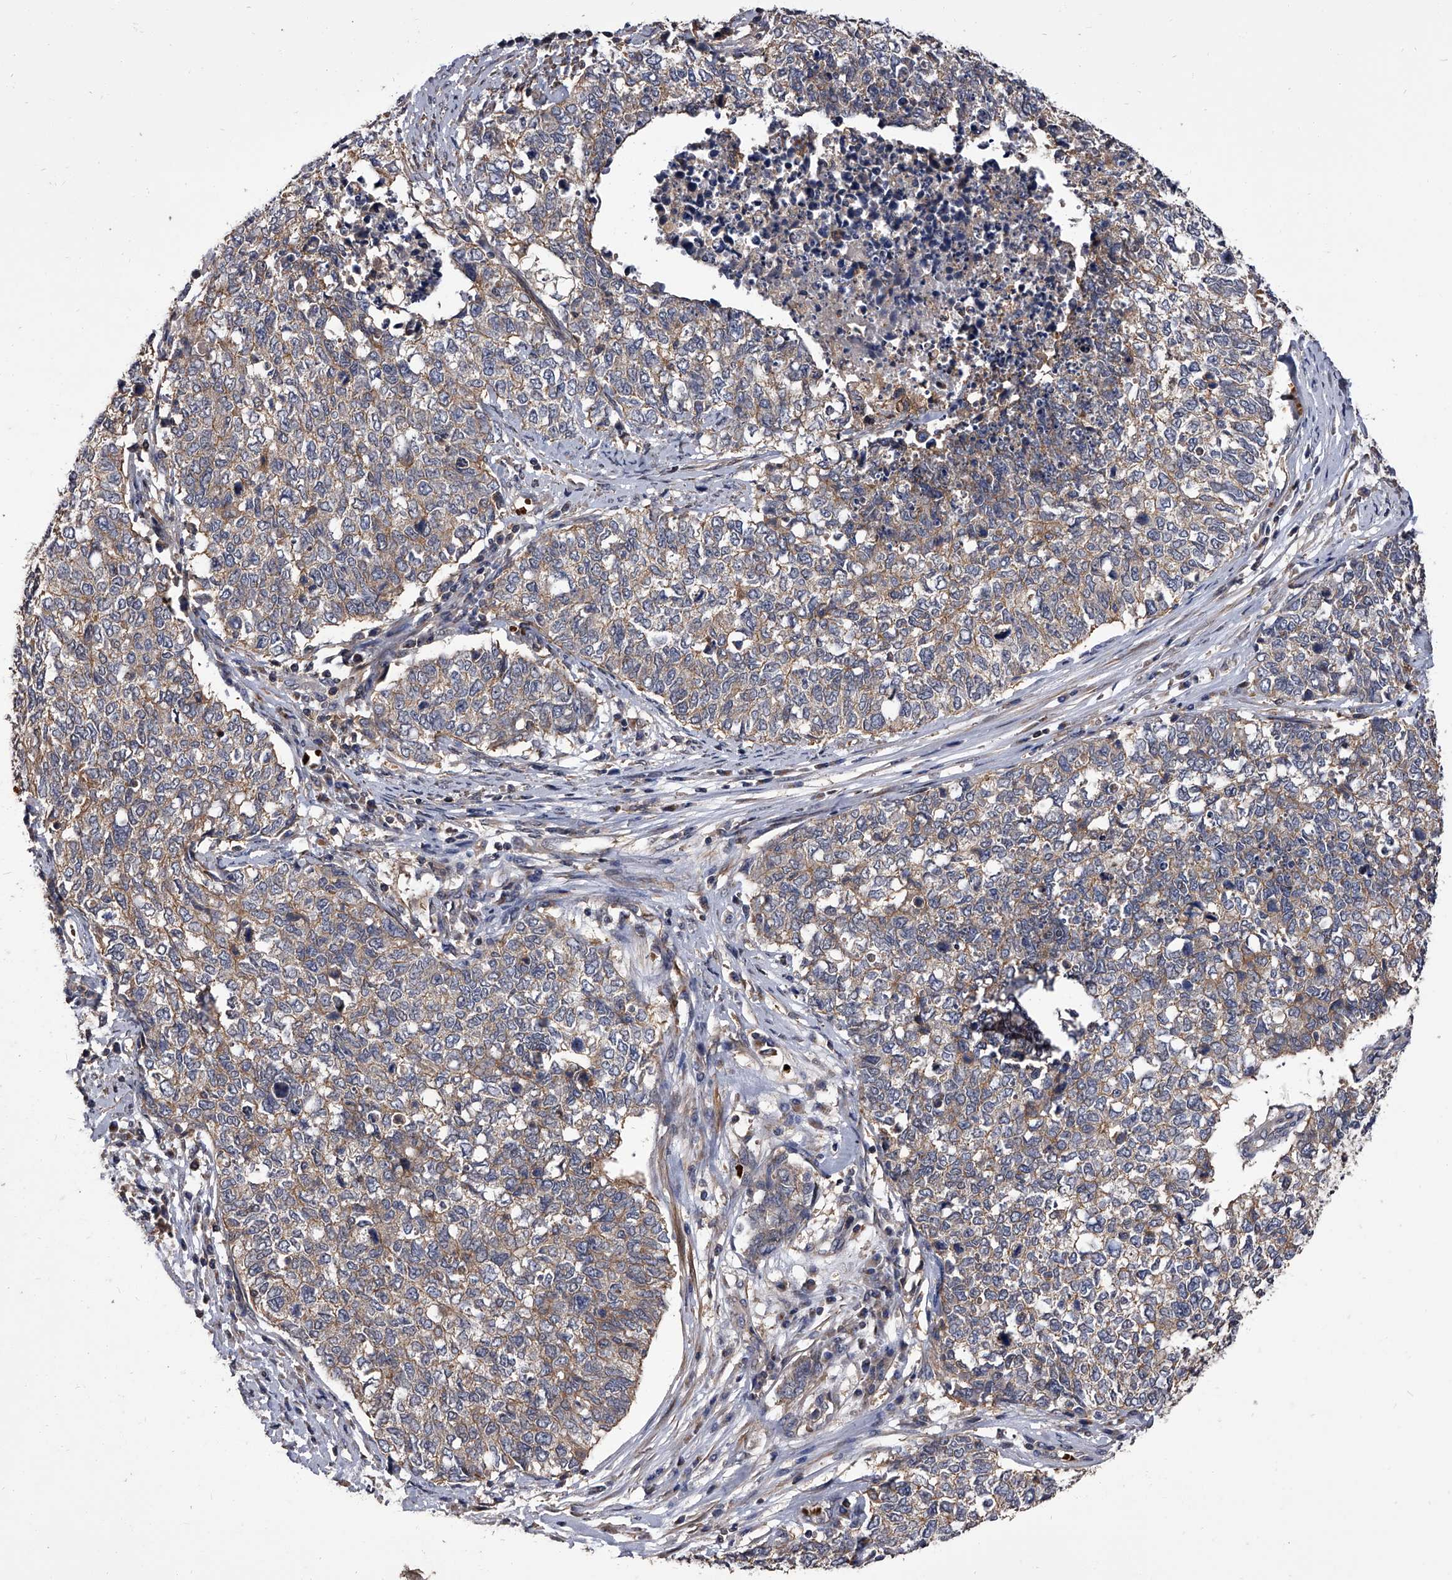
{"staining": {"intensity": "weak", "quantity": "25%-75%", "location": "cytoplasmic/membranous"}, "tissue": "cervical cancer", "cell_type": "Tumor cells", "image_type": "cancer", "snomed": [{"axis": "morphology", "description": "Squamous cell carcinoma, NOS"}, {"axis": "topography", "description": "Cervix"}], "caption": "About 25%-75% of tumor cells in human cervical cancer (squamous cell carcinoma) display weak cytoplasmic/membranous protein positivity as visualized by brown immunohistochemical staining.", "gene": "STK36", "patient": {"sex": "female", "age": 63}}